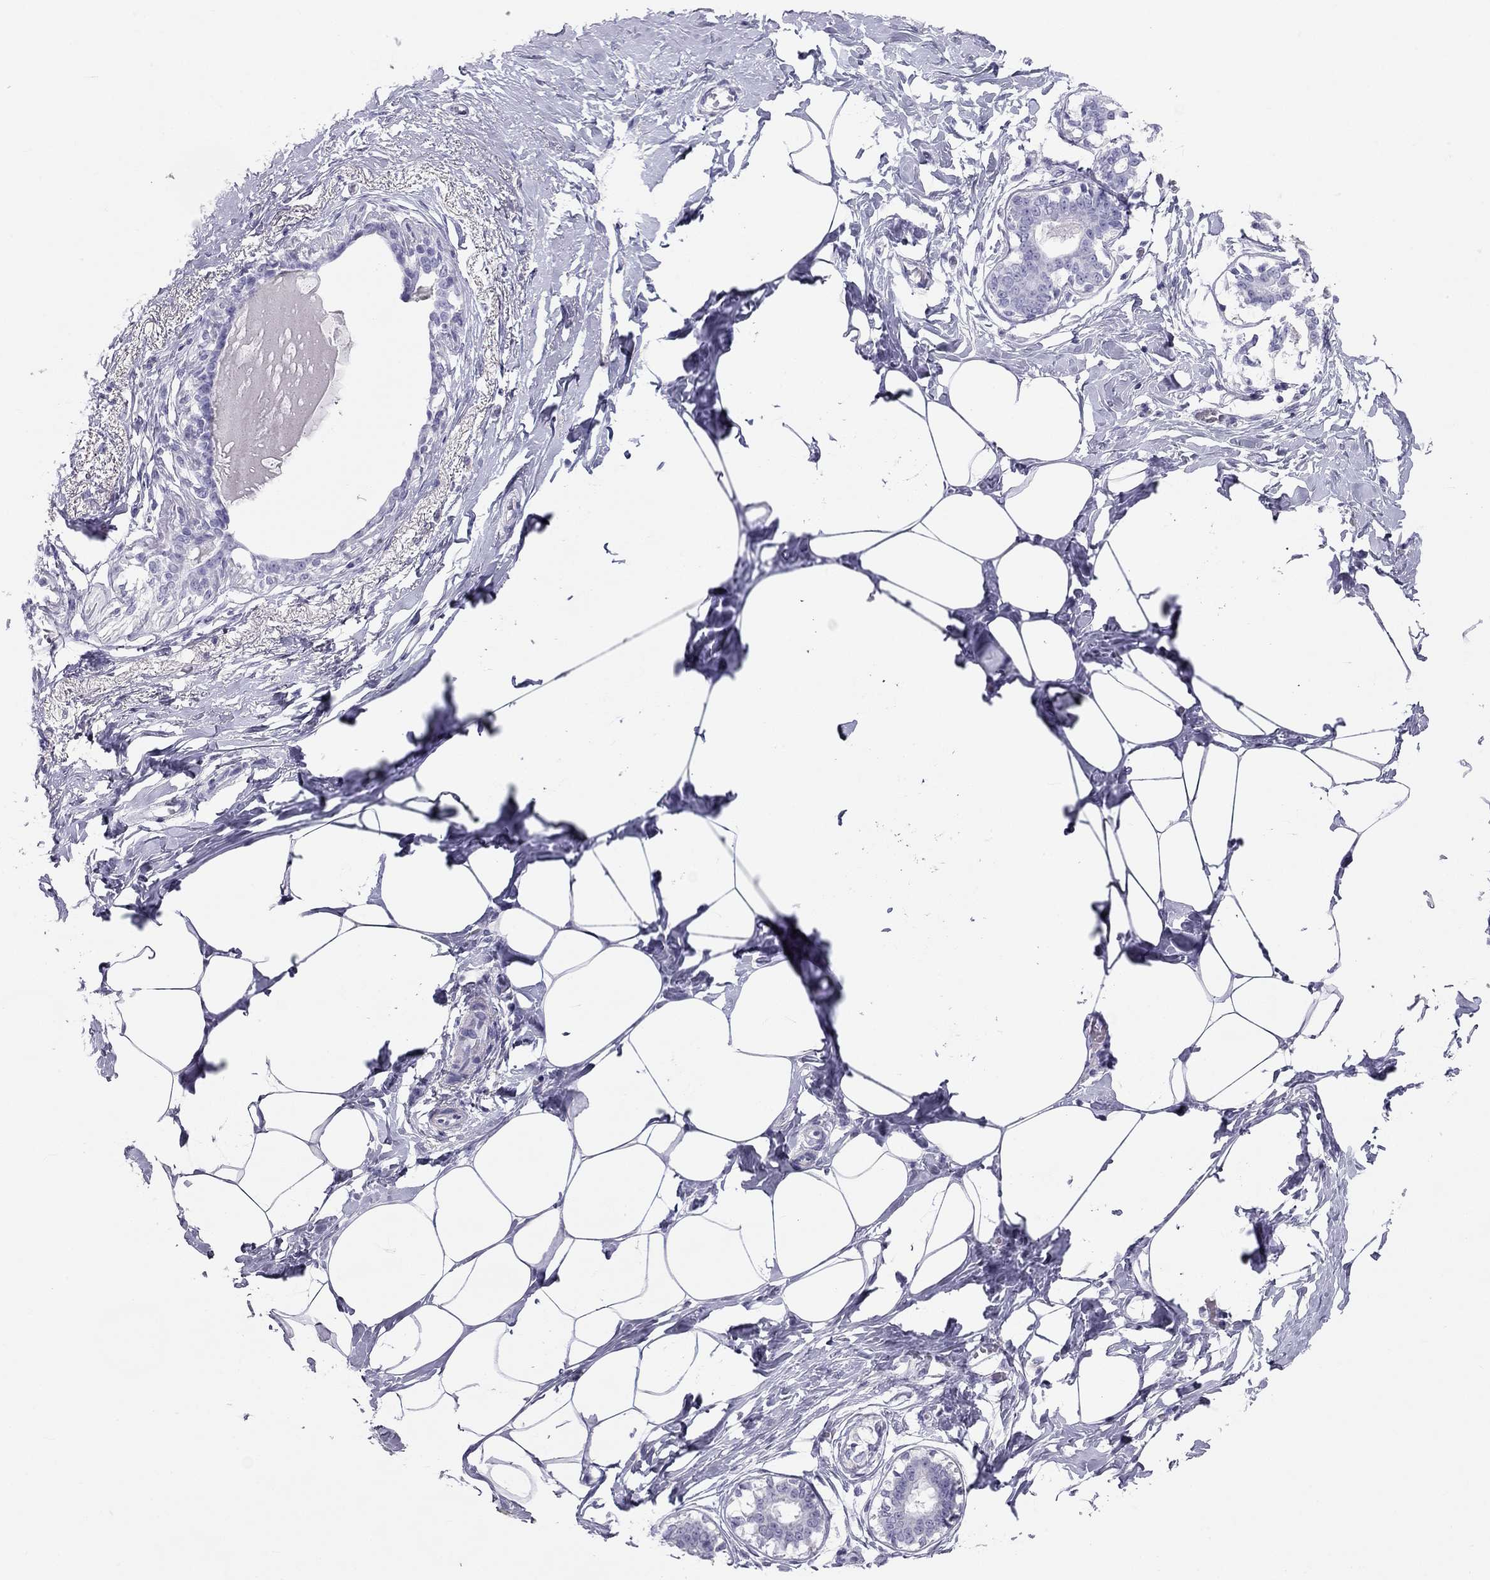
{"staining": {"intensity": "negative", "quantity": "none", "location": "none"}, "tissue": "breast", "cell_type": "Adipocytes", "image_type": "normal", "snomed": [{"axis": "morphology", "description": "Normal tissue, NOS"}, {"axis": "morphology", "description": "Lobular carcinoma, in situ"}, {"axis": "topography", "description": "Breast"}], "caption": "DAB (3,3'-diaminobenzidine) immunohistochemical staining of benign breast reveals no significant positivity in adipocytes.", "gene": "KLRG1", "patient": {"sex": "female", "age": 35}}